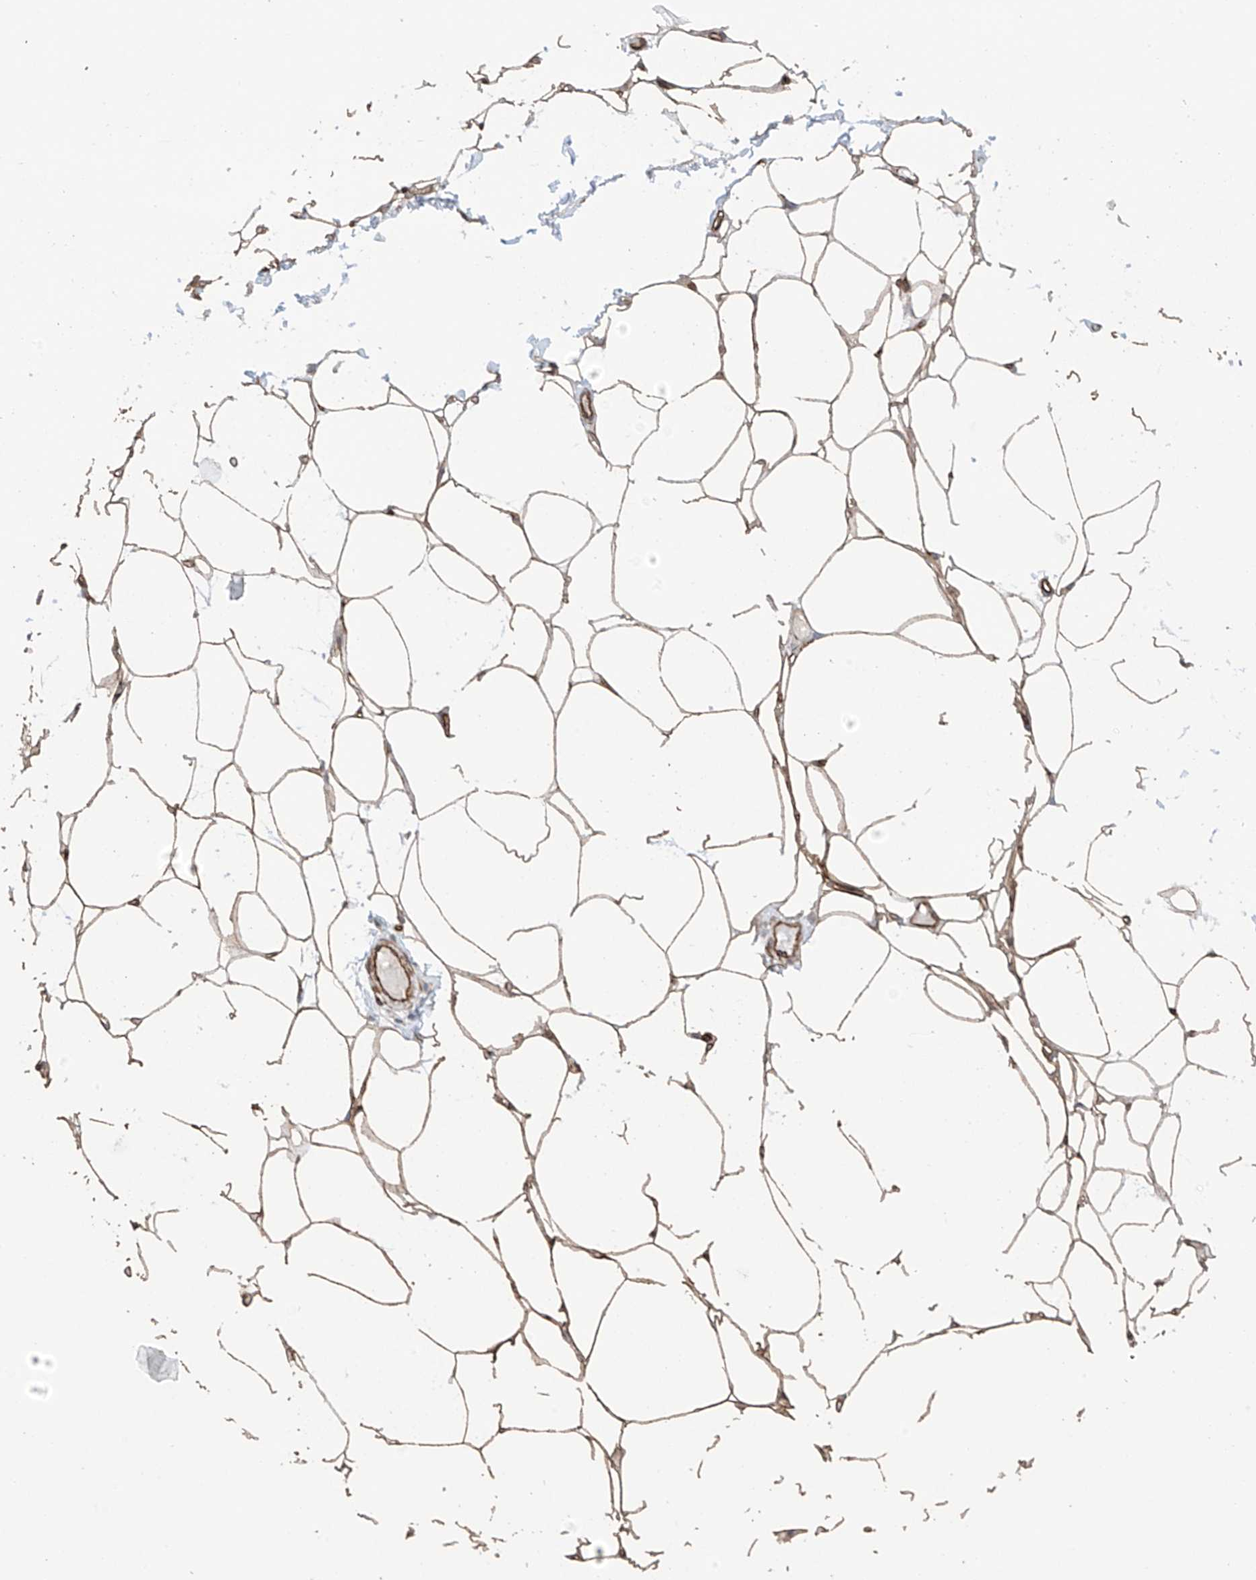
{"staining": {"intensity": "moderate", "quantity": ">75%", "location": "cytoplasmic/membranous"}, "tissue": "adipose tissue", "cell_type": "Adipocytes", "image_type": "normal", "snomed": [{"axis": "morphology", "description": "Normal tissue, NOS"}, {"axis": "topography", "description": "Breast"}], "caption": "Moderate cytoplasmic/membranous protein positivity is identified in approximately >75% of adipocytes in adipose tissue. (DAB IHC with brightfield microscopy, high magnification).", "gene": "TTLL5", "patient": {"sex": "female", "age": 23}}